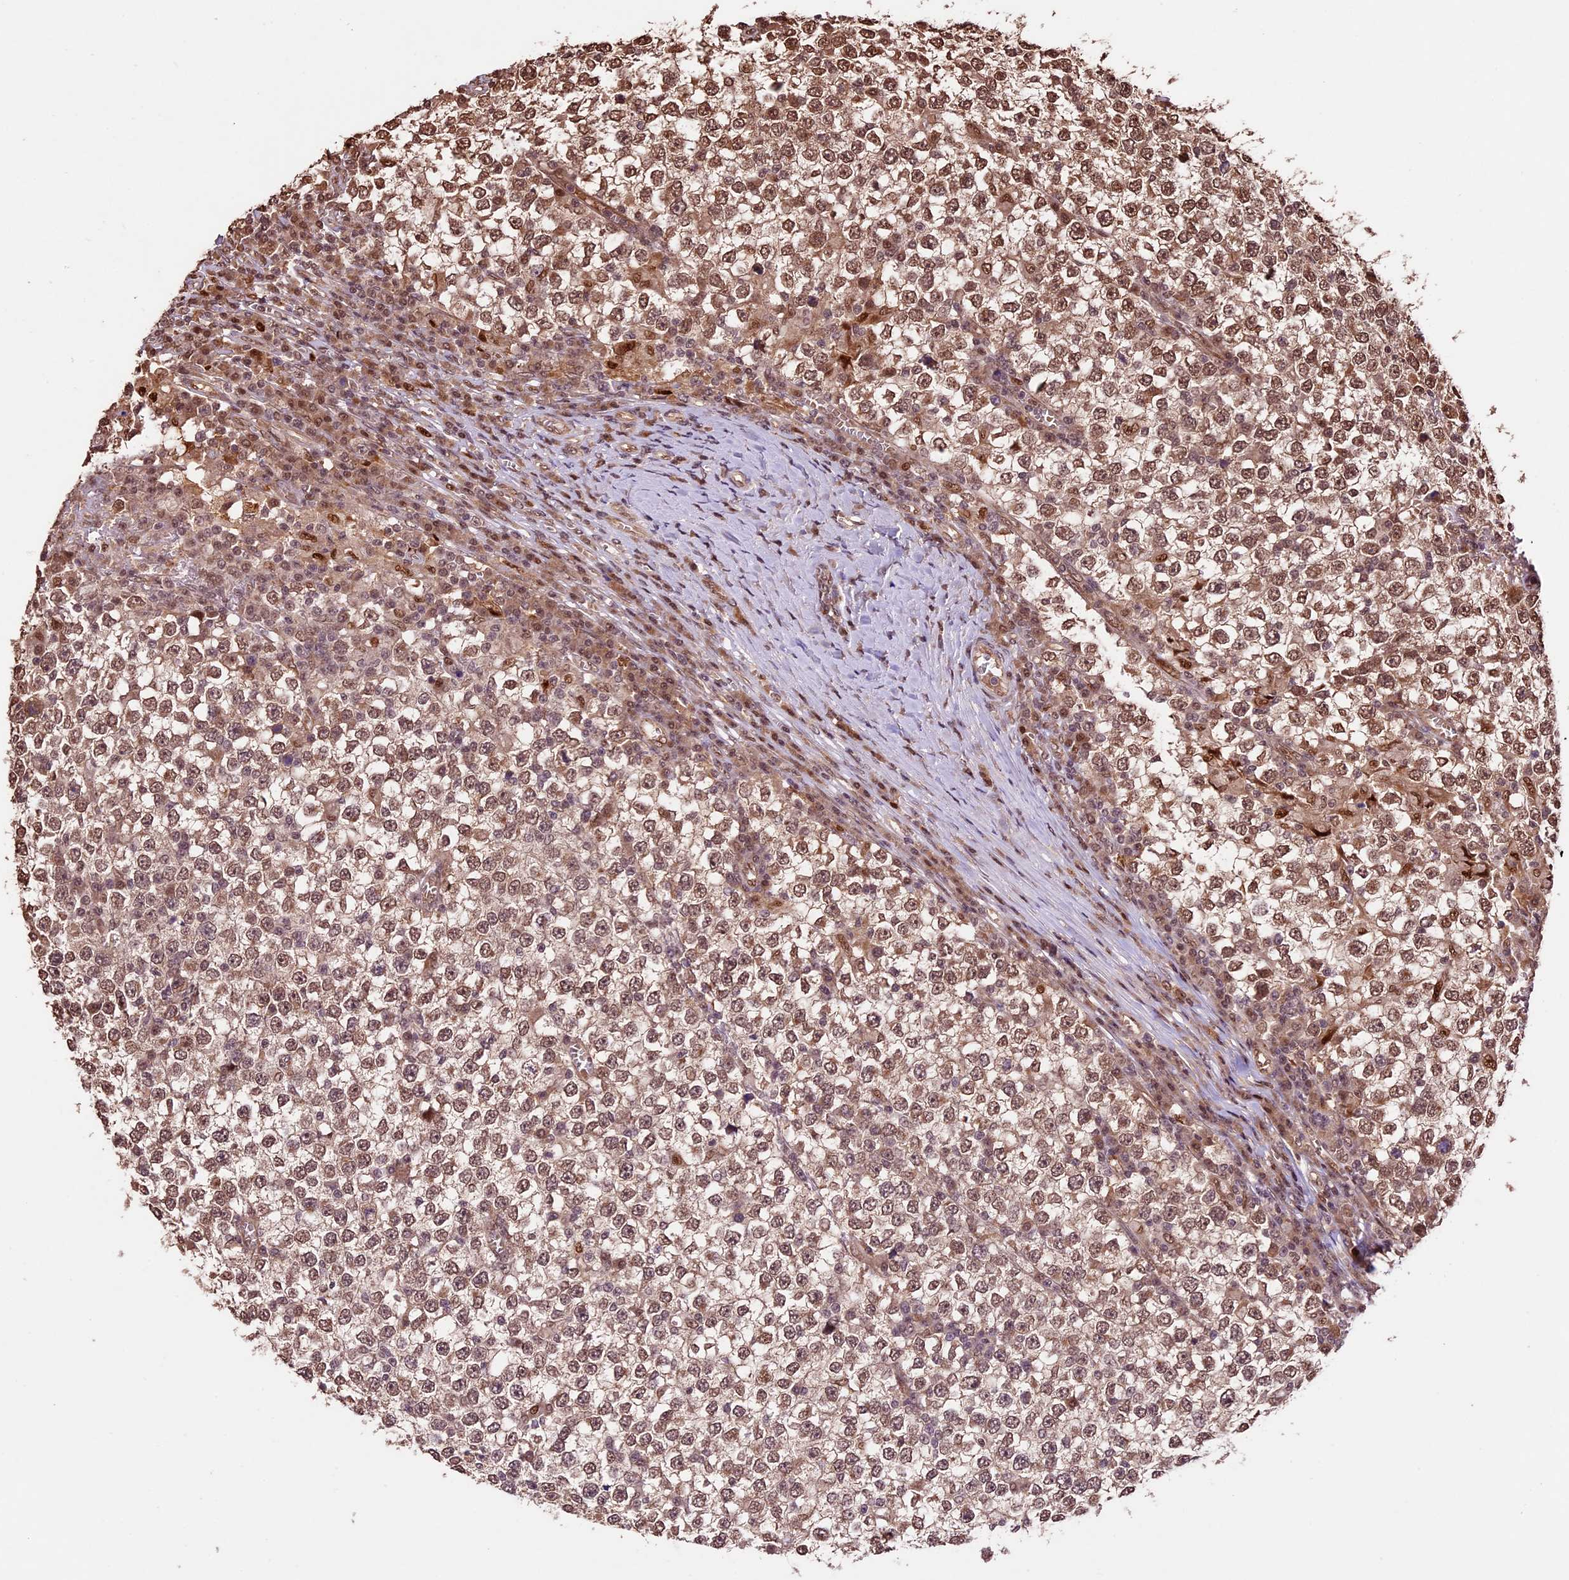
{"staining": {"intensity": "moderate", "quantity": ">75%", "location": "cytoplasmic/membranous,nuclear"}, "tissue": "testis cancer", "cell_type": "Tumor cells", "image_type": "cancer", "snomed": [{"axis": "morphology", "description": "Seminoma, NOS"}, {"axis": "topography", "description": "Testis"}], "caption": "Tumor cells demonstrate medium levels of moderate cytoplasmic/membranous and nuclear staining in approximately >75% of cells in human seminoma (testis). Using DAB (brown) and hematoxylin (blue) stains, captured at high magnification using brightfield microscopy.", "gene": "CDKN2AIP", "patient": {"sex": "male", "age": 65}}